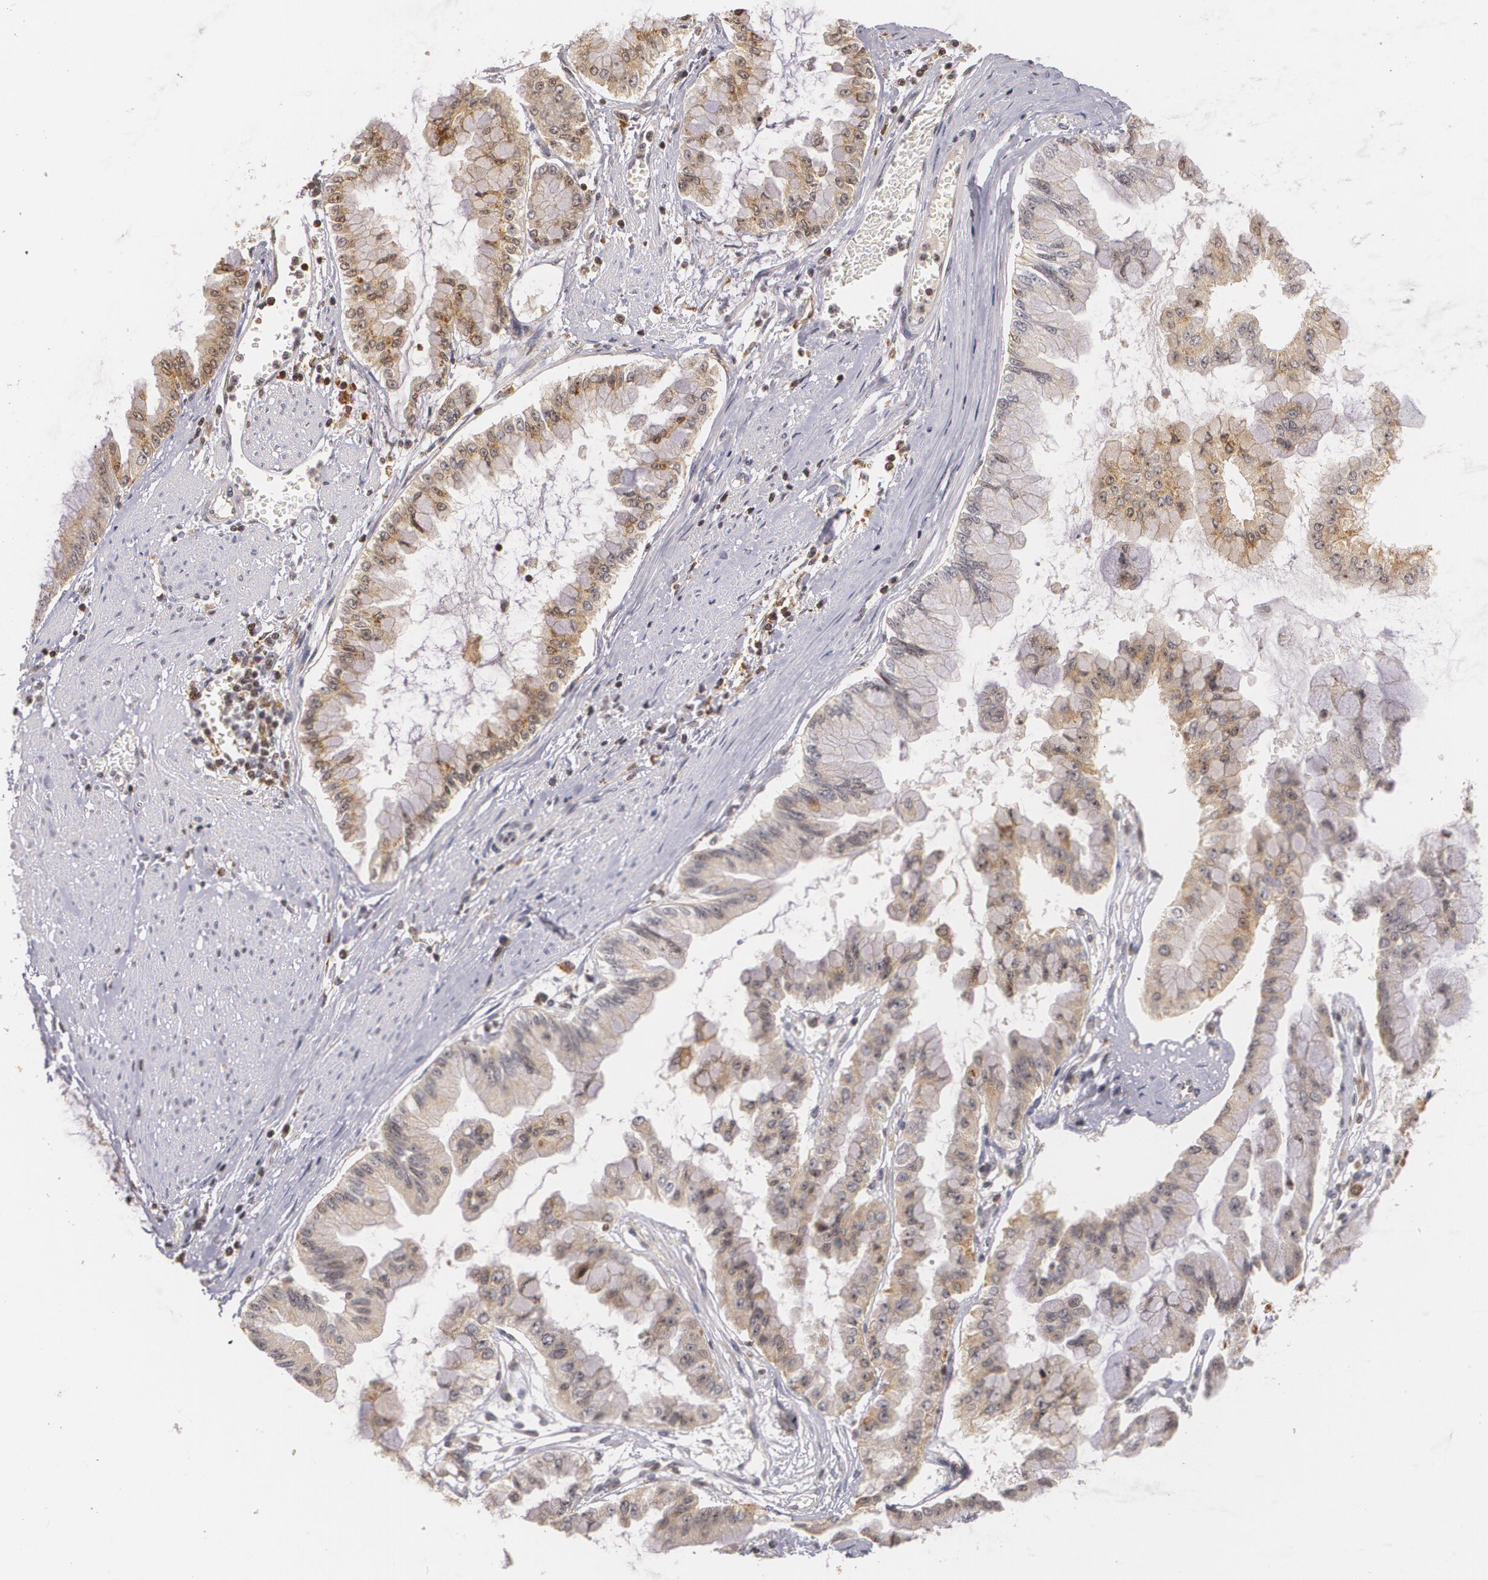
{"staining": {"intensity": "moderate", "quantity": "25%-75%", "location": "cytoplasmic/membranous"}, "tissue": "liver cancer", "cell_type": "Tumor cells", "image_type": "cancer", "snomed": [{"axis": "morphology", "description": "Cholangiocarcinoma"}, {"axis": "topography", "description": "Liver"}], "caption": "Cholangiocarcinoma (liver) stained for a protein (brown) shows moderate cytoplasmic/membranous positive staining in about 25%-75% of tumor cells.", "gene": "VAV3", "patient": {"sex": "female", "age": 79}}